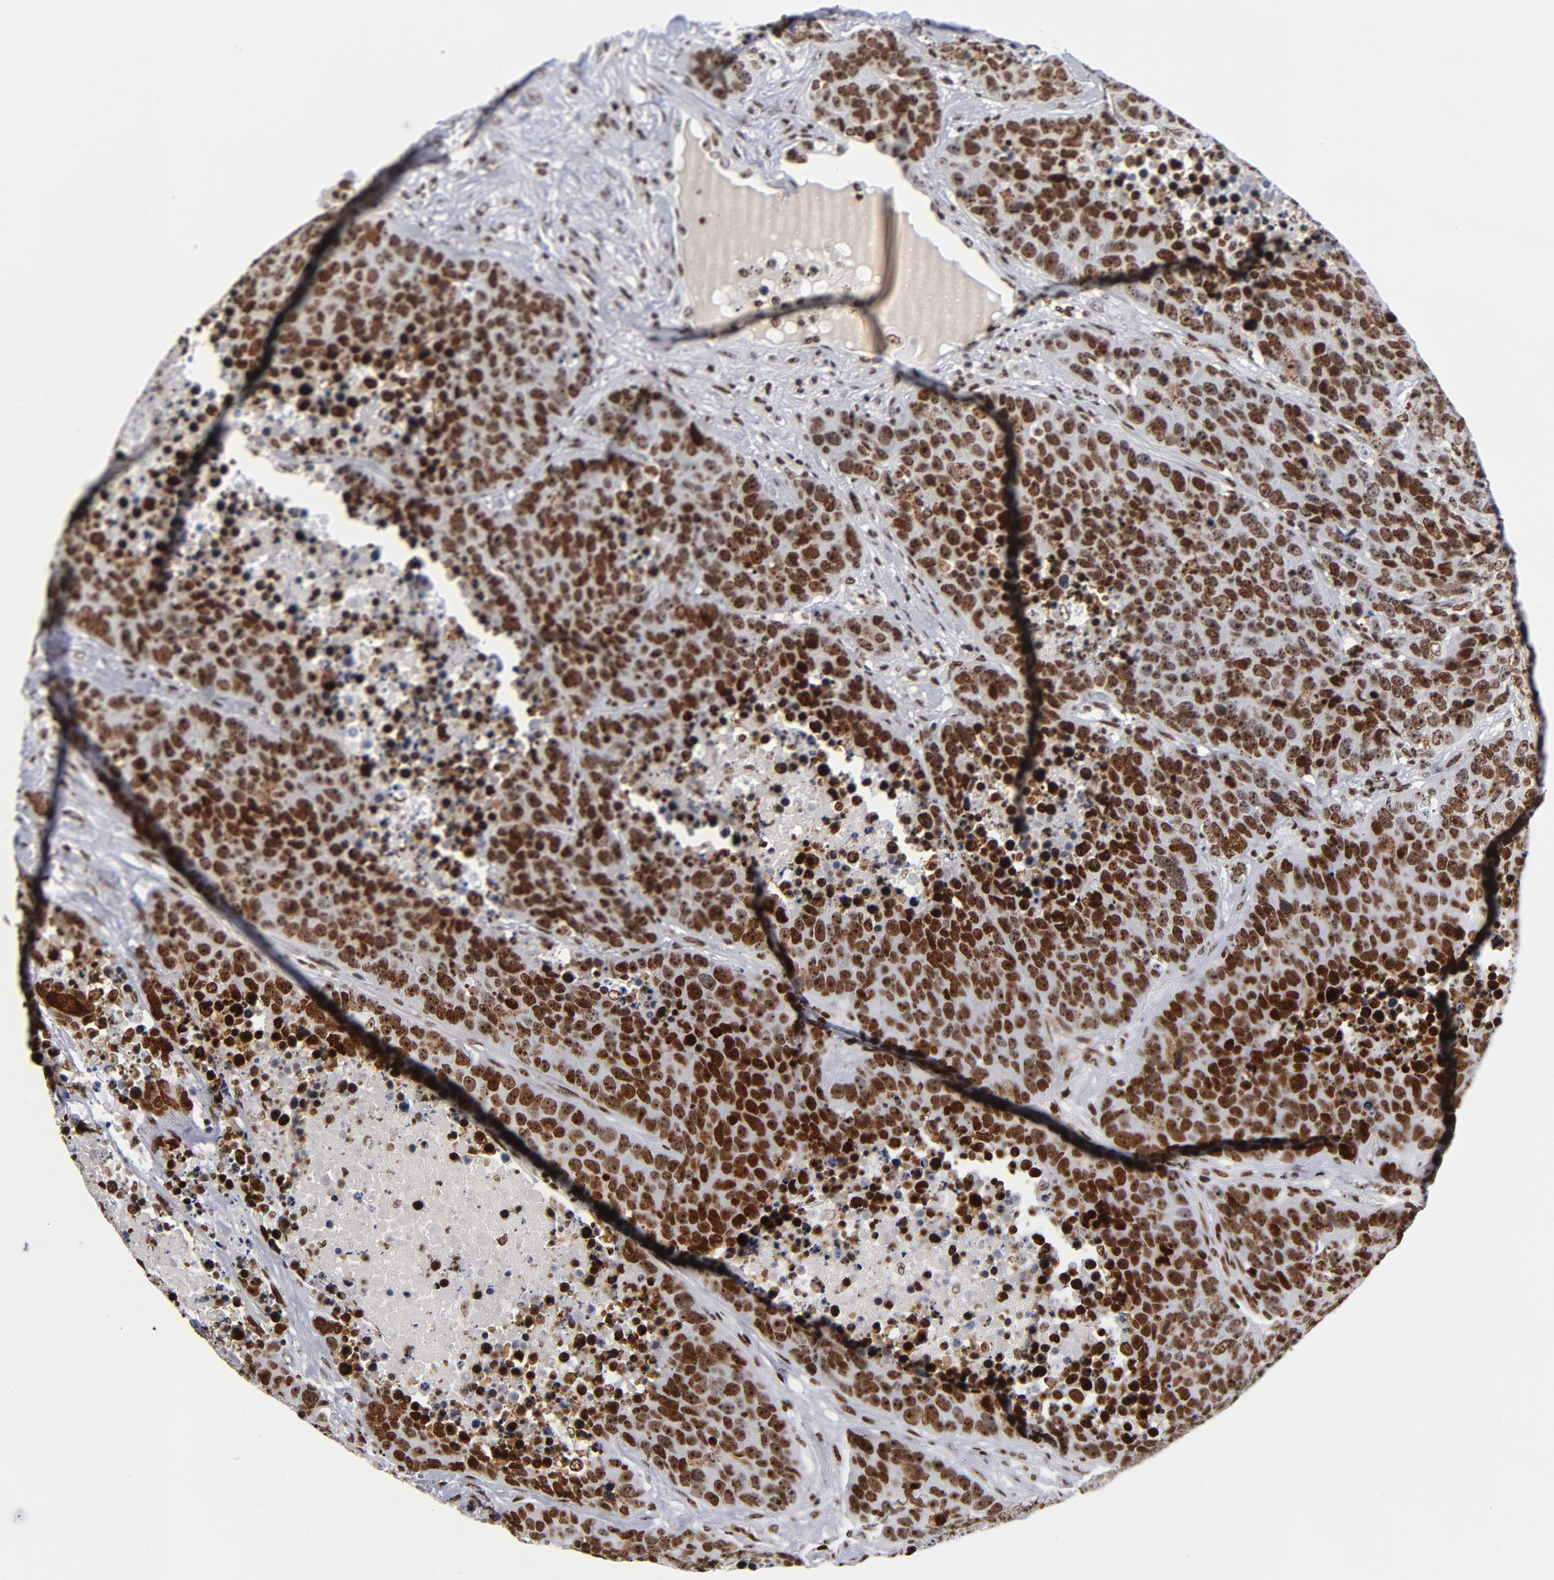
{"staining": {"intensity": "strong", "quantity": ">75%", "location": "nuclear"}, "tissue": "carcinoid", "cell_type": "Tumor cells", "image_type": "cancer", "snomed": [{"axis": "morphology", "description": "Carcinoid, malignant, NOS"}, {"axis": "topography", "description": "Lung"}], "caption": "An IHC micrograph of neoplastic tissue is shown. Protein staining in brown highlights strong nuclear positivity in carcinoid (malignant) within tumor cells.", "gene": "TOP2B", "patient": {"sex": "male", "age": 60}}